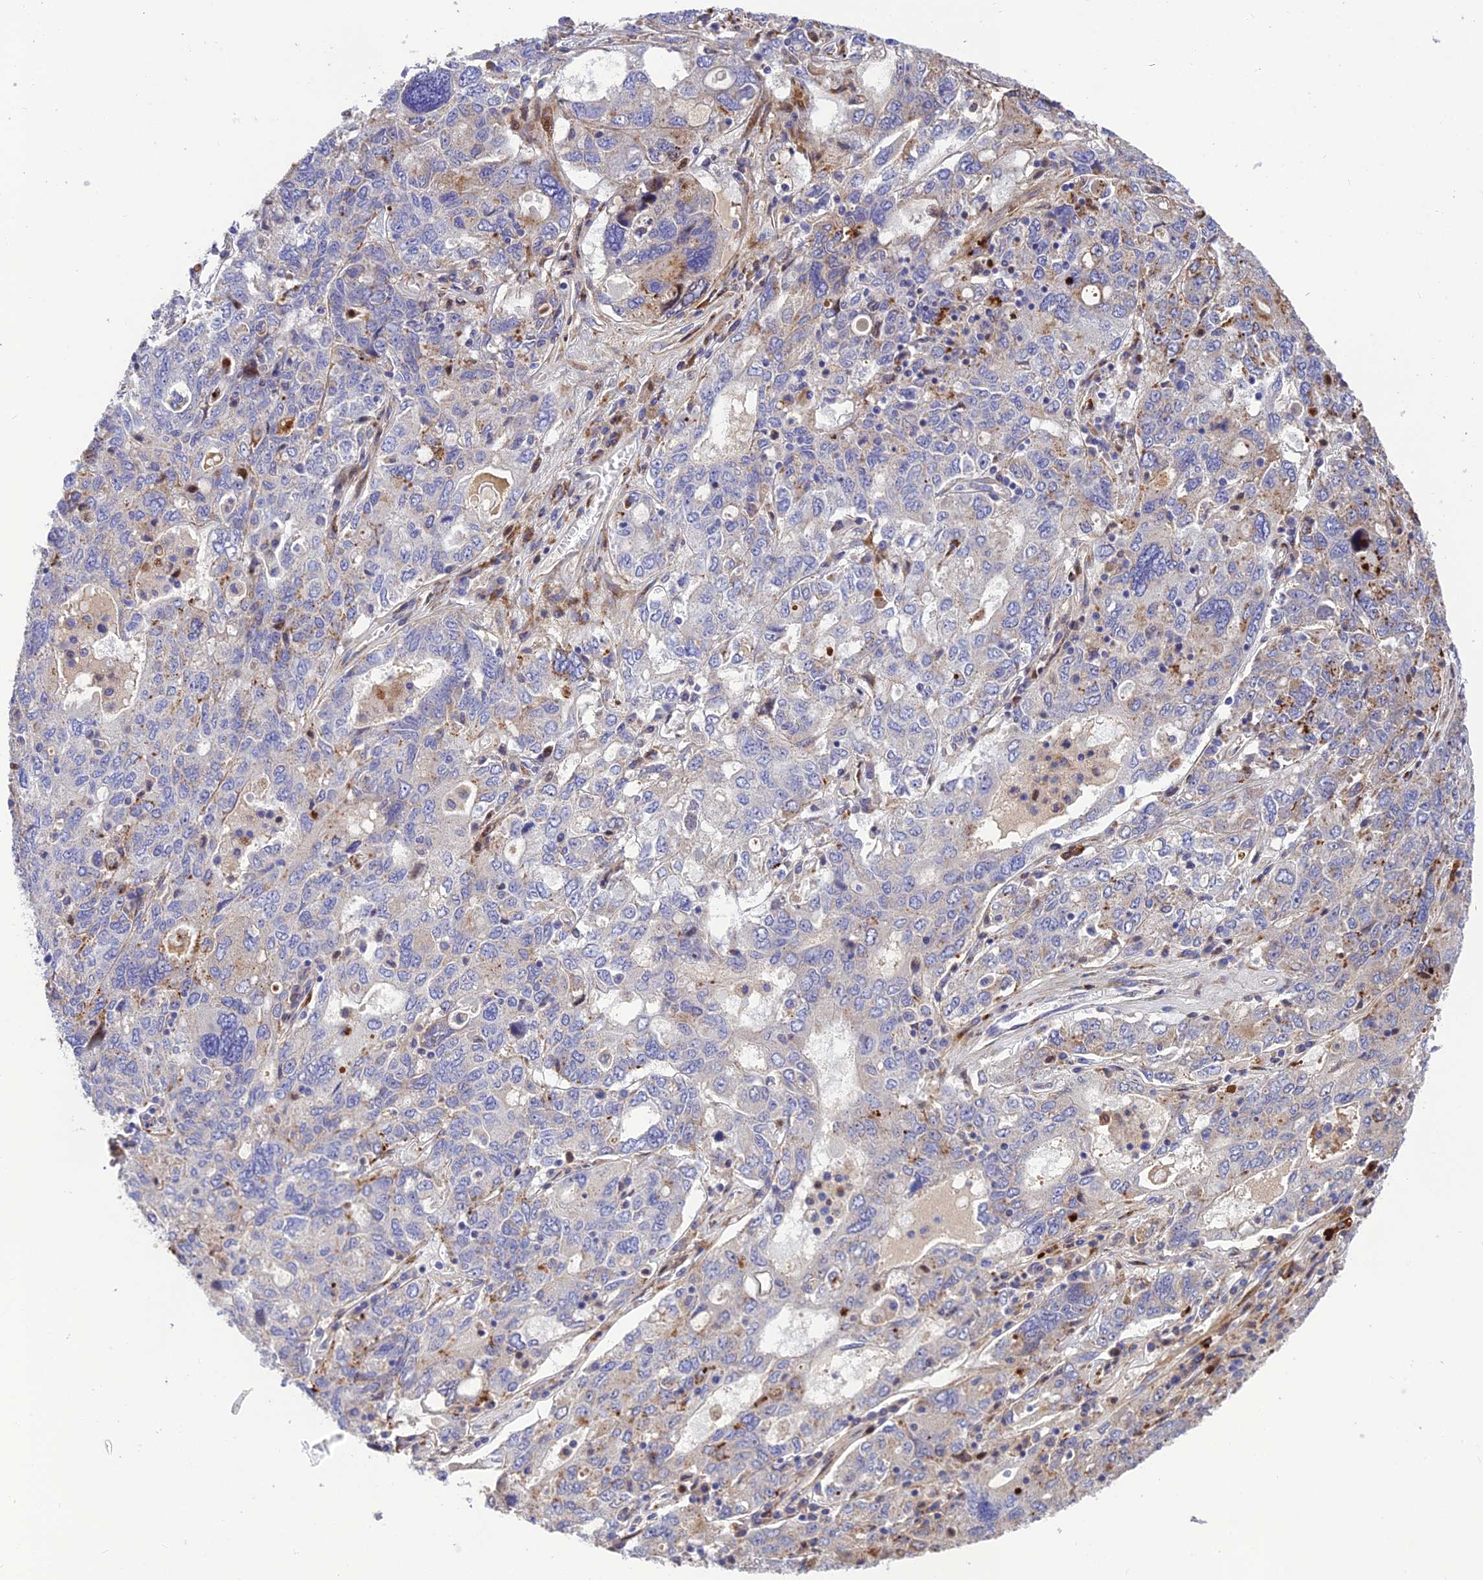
{"staining": {"intensity": "moderate", "quantity": "<25%", "location": "cytoplasmic/membranous"}, "tissue": "ovarian cancer", "cell_type": "Tumor cells", "image_type": "cancer", "snomed": [{"axis": "morphology", "description": "Carcinoma, endometroid"}, {"axis": "topography", "description": "Ovary"}], "caption": "Protein analysis of ovarian endometroid carcinoma tissue displays moderate cytoplasmic/membranous staining in approximately <25% of tumor cells.", "gene": "CPSF4L", "patient": {"sex": "female", "age": 62}}